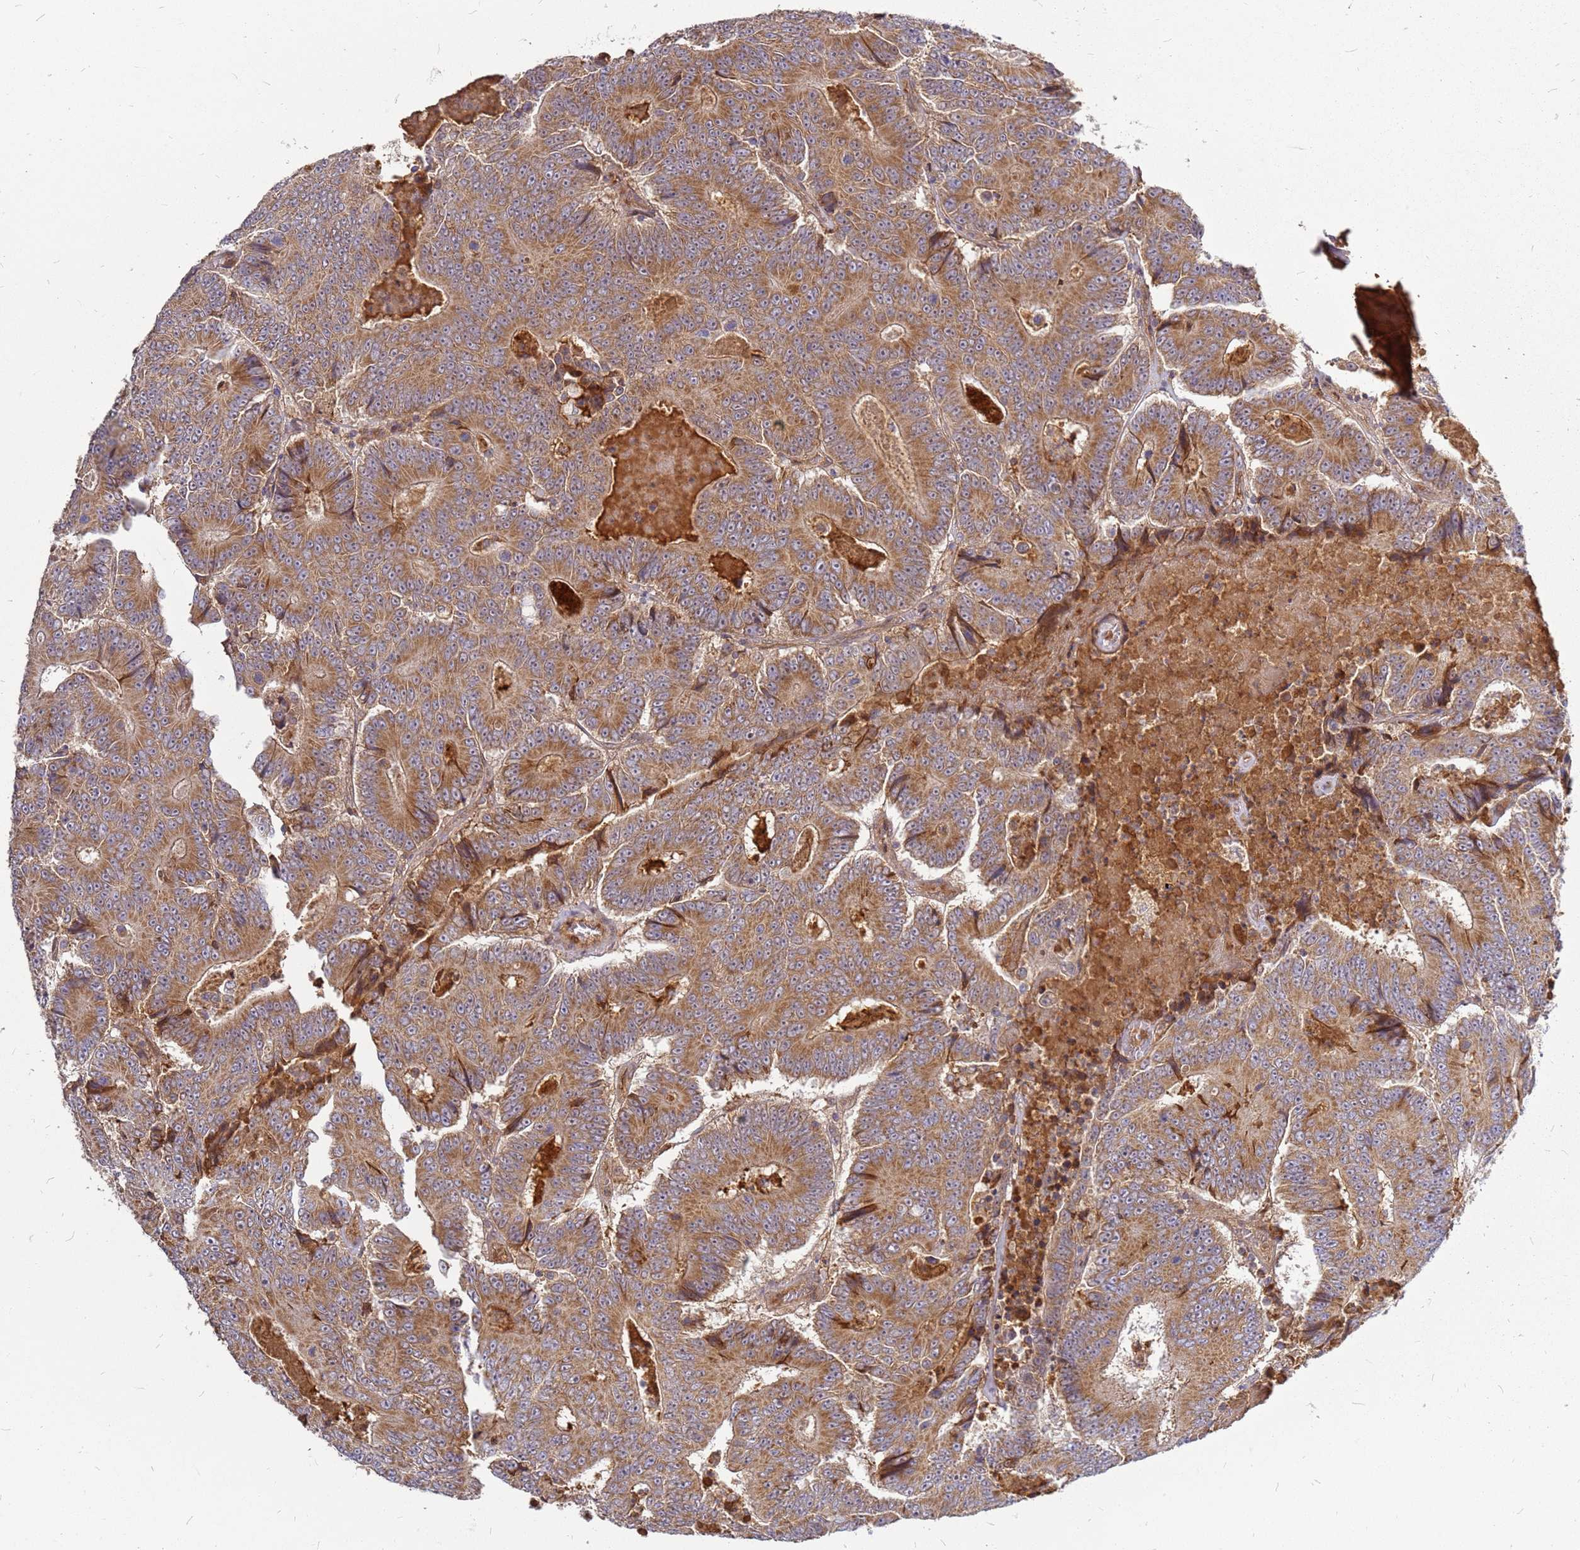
{"staining": {"intensity": "moderate", "quantity": ">75%", "location": "cytoplasmic/membranous"}, "tissue": "colorectal cancer", "cell_type": "Tumor cells", "image_type": "cancer", "snomed": [{"axis": "morphology", "description": "Adenocarcinoma, NOS"}, {"axis": "topography", "description": "Colon"}], "caption": "Immunohistochemistry (DAB) staining of colorectal cancer (adenocarcinoma) exhibits moderate cytoplasmic/membranous protein expression in approximately >75% of tumor cells. (brown staining indicates protein expression, while blue staining denotes nuclei).", "gene": "CCDC159", "patient": {"sex": "male", "age": 83}}